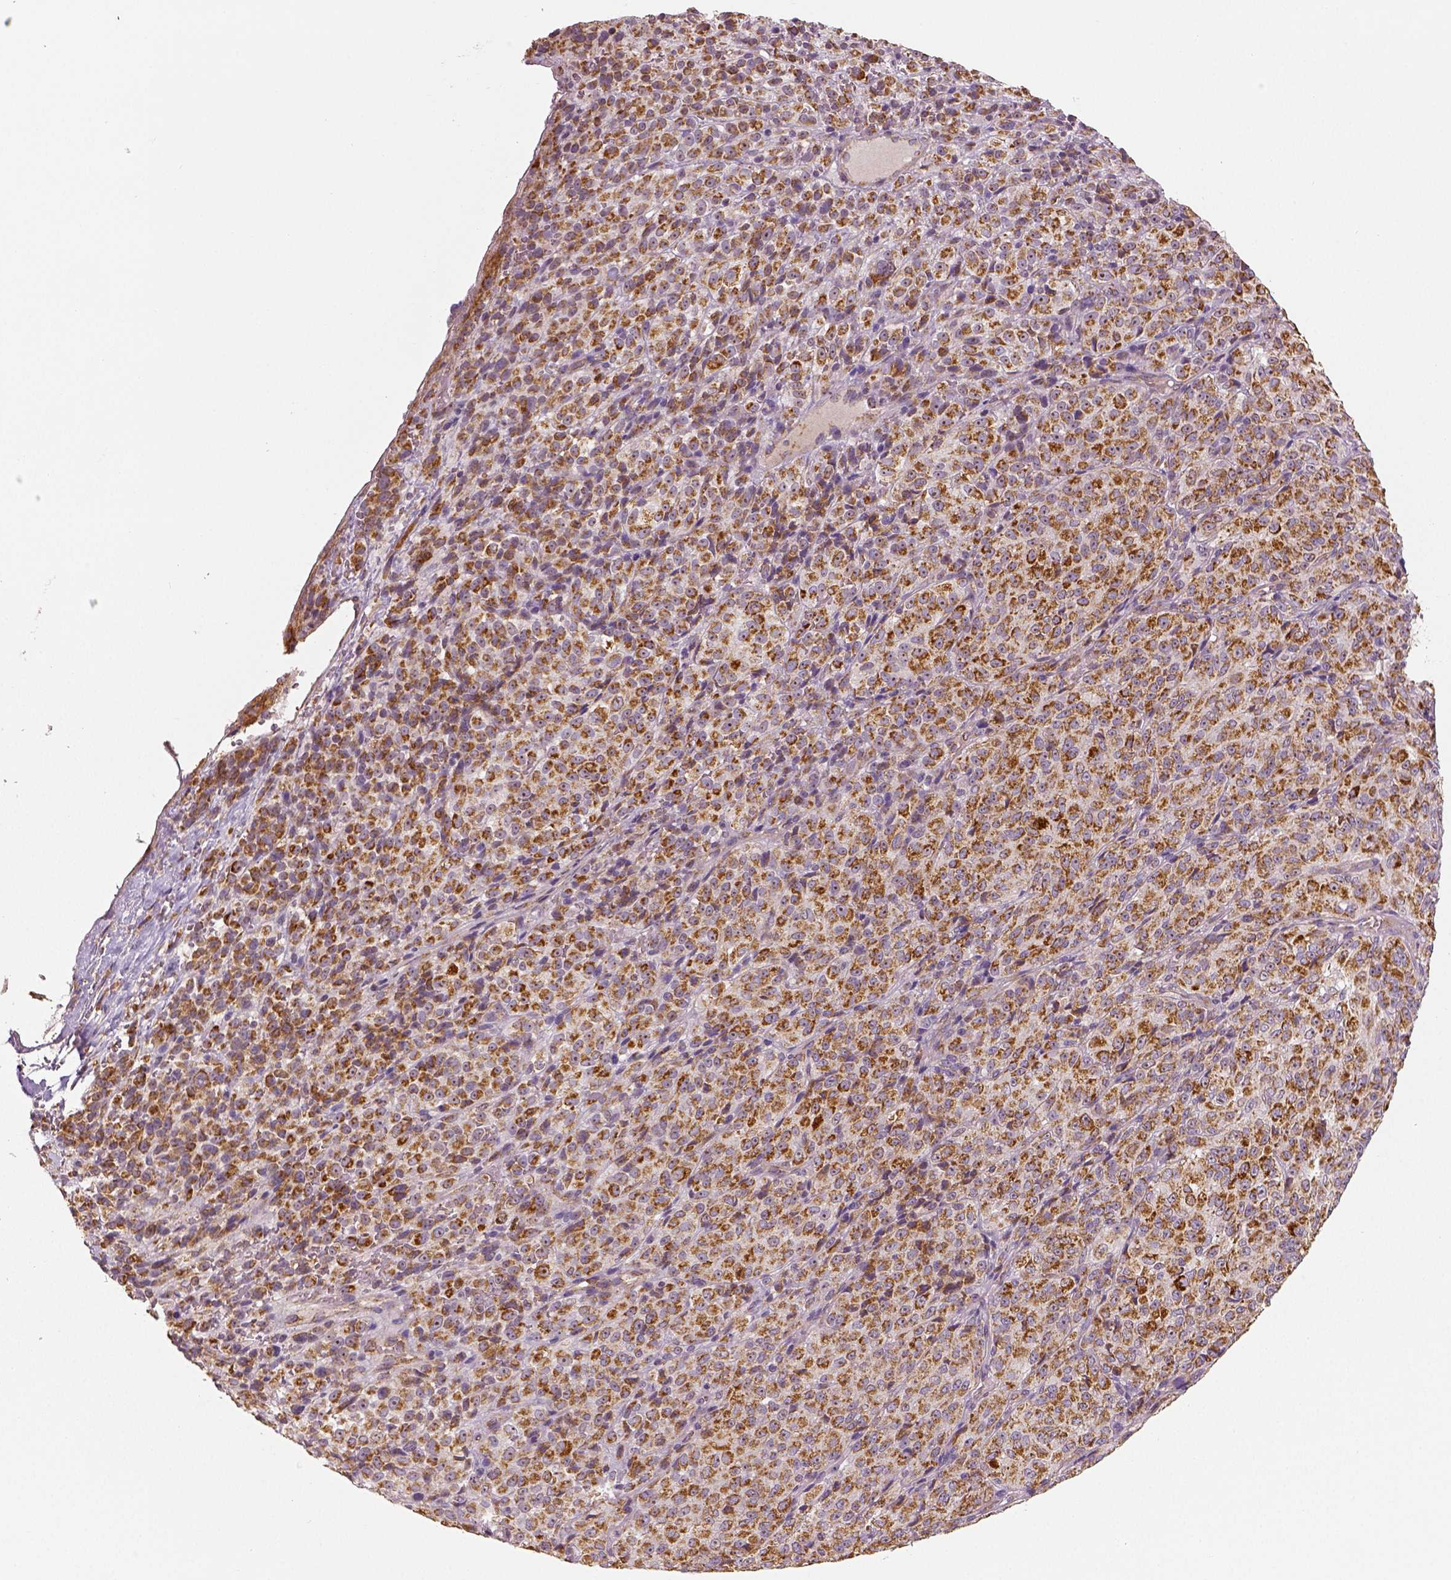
{"staining": {"intensity": "moderate", "quantity": ">75%", "location": "cytoplasmic/membranous"}, "tissue": "melanoma", "cell_type": "Tumor cells", "image_type": "cancer", "snomed": [{"axis": "morphology", "description": "Malignant melanoma, Metastatic site"}, {"axis": "topography", "description": "Brain"}], "caption": "There is medium levels of moderate cytoplasmic/membranous positivity in tumor cells of melanoma, as demonstrated by immunohistochemical staining (brown color).", "gene": "PGAM5", "patient": {"sex": "female", "age": 56}}